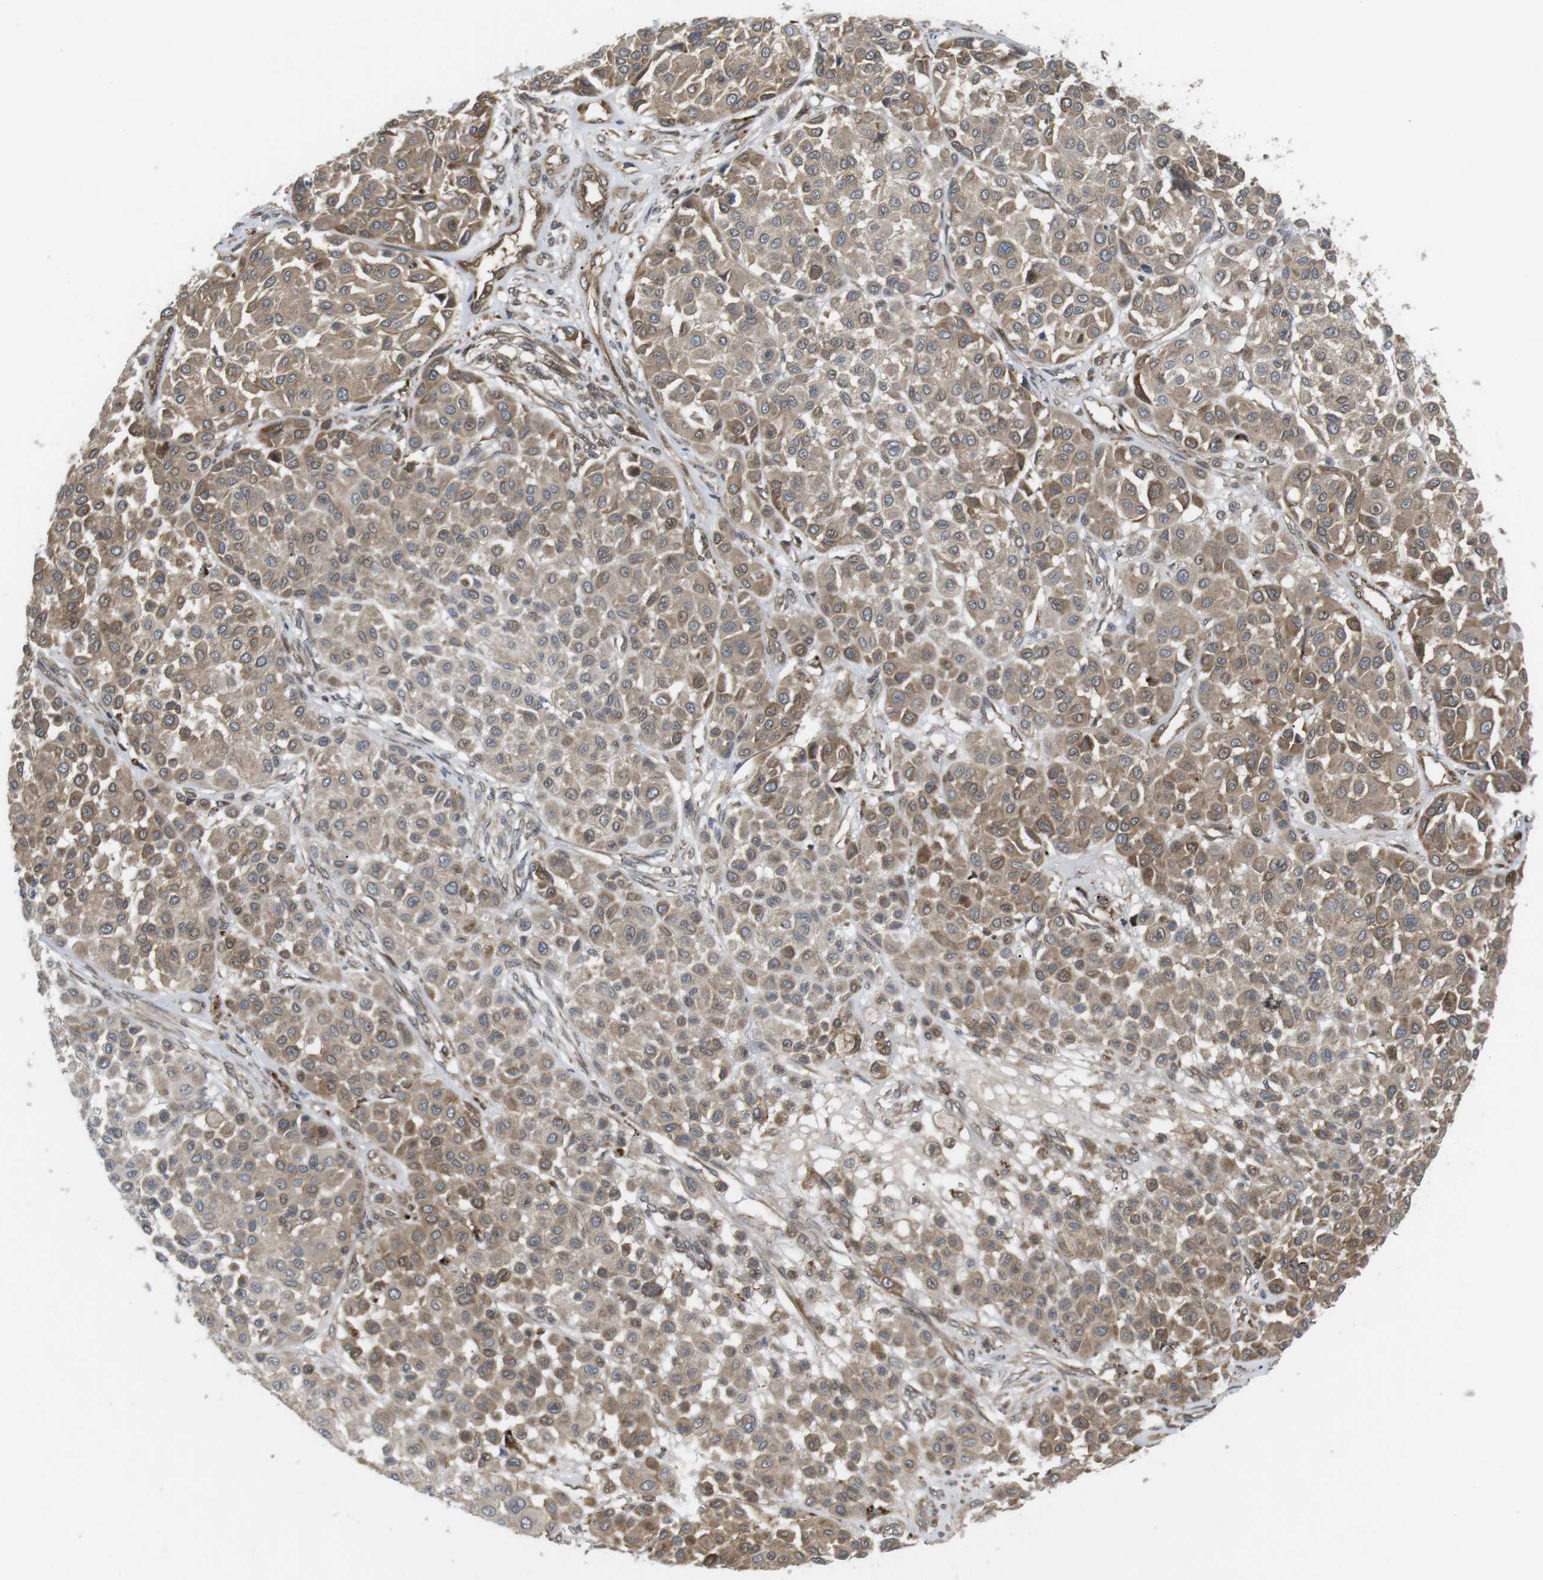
{"staining": {"intensity": "weak", "quantity": ">75%", "location": "cytoplasmic/membranous"}, "tissue": "melanoma", "cell_type": "Tumor cells", "image_type": "cancer", "snomed": [{"axis": "morphology", "description": "Malignant melanoma, Metastatic site"}, {"axis": "topography", "description": "Soft tissue"}], "caption": "Immunohistochemistry micrograph of malignant melanoma (metastatic site) stained for a protein (brown), which exhibits low levels of weak cytoplasmic/membranous expression in about >75% of tumor cells.", "gene": "KANK2", "patient": {"sex": "male", "age": 41}}